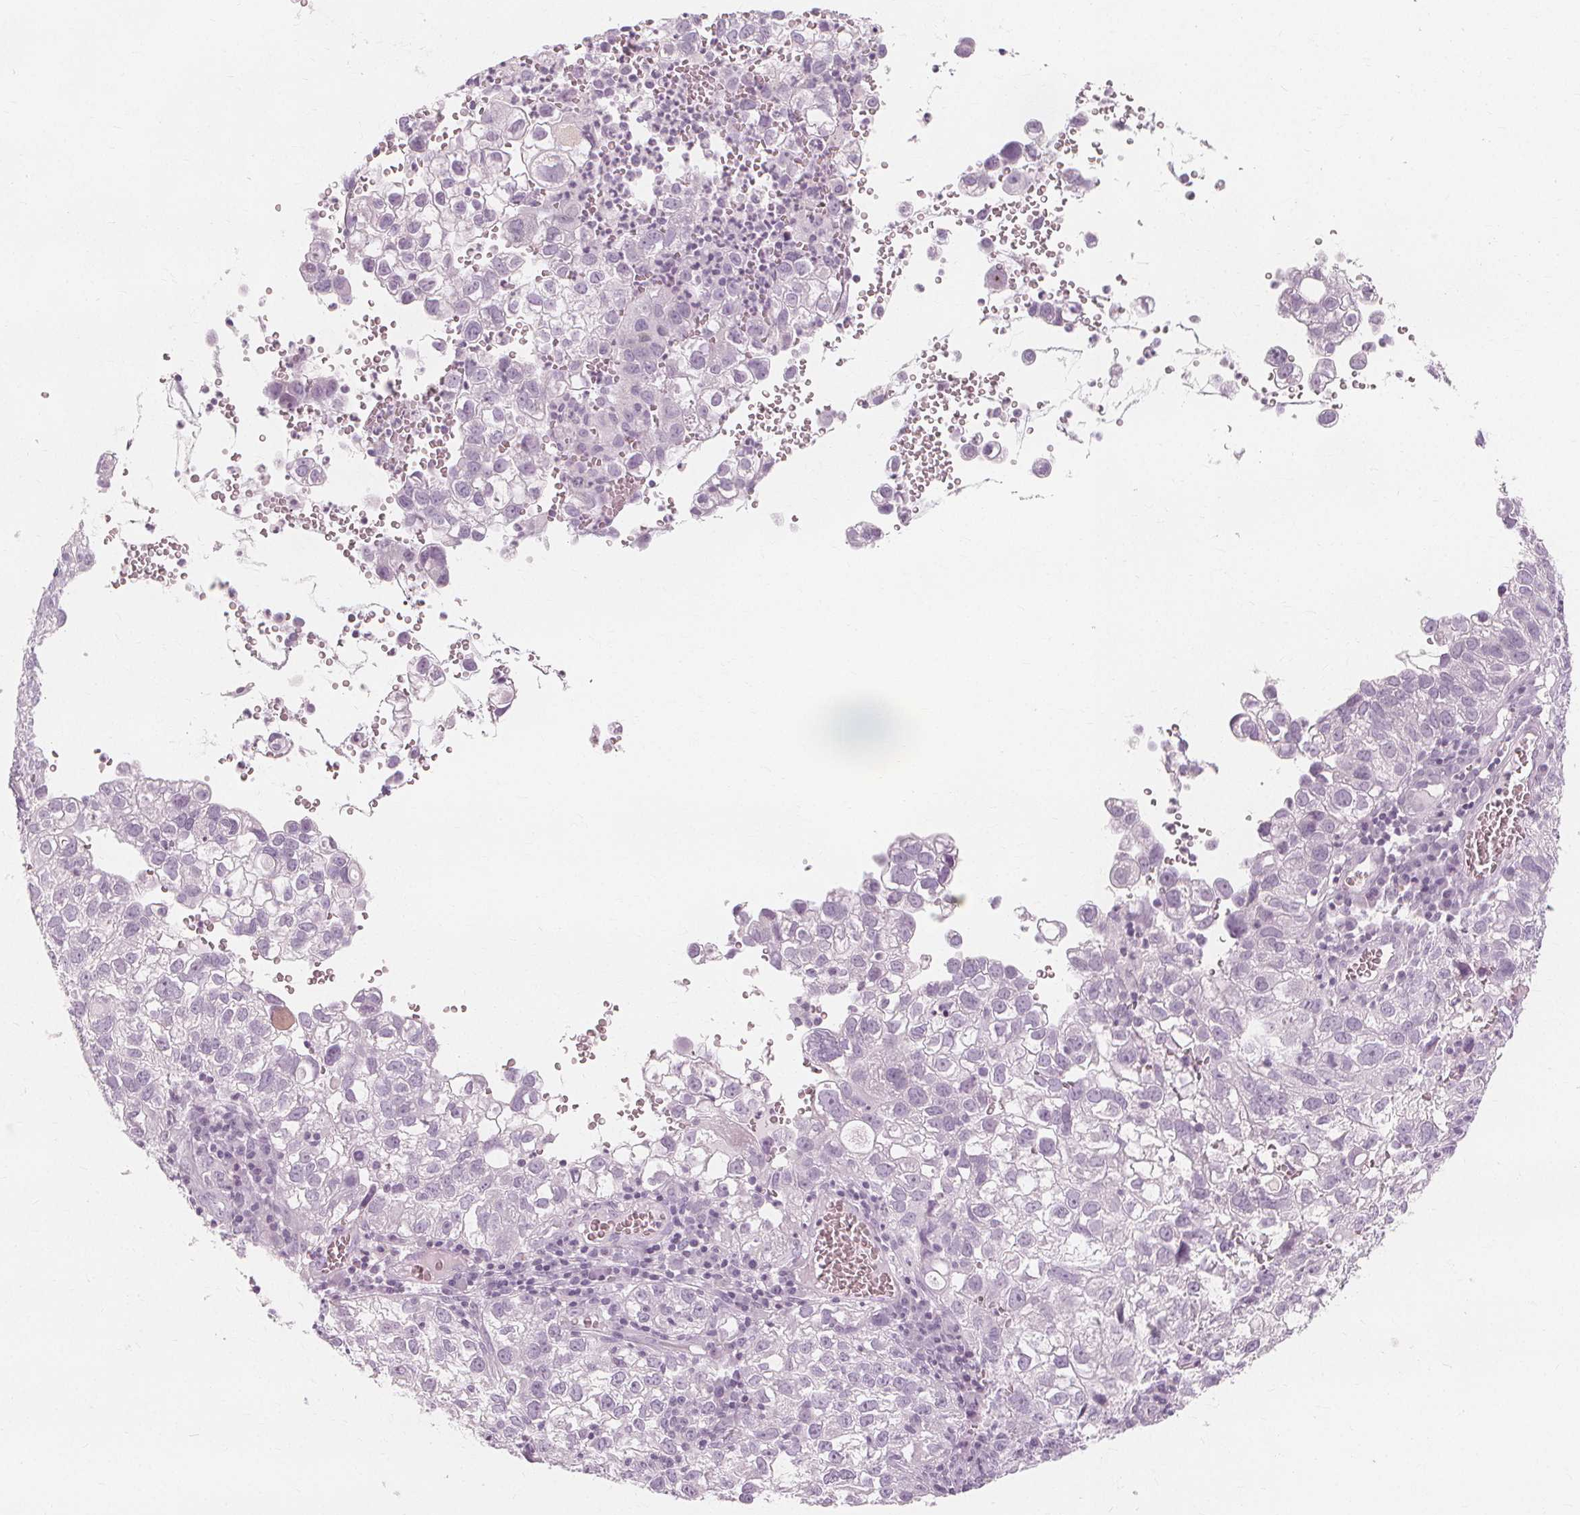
{"staining": {"intensity": "negative", "quantity": "none", "location": "none"}, "tissue": "cervical cancer", "cell_type": "Tumor cells", "image_type": "cancer", "snomed": [{"axis": "morphology", "description": "Squamous cell carcinoma, NOS"}, {"axis": "topography", "description": "Cervix"}], "caption": "This histopathology image is of cervical cancer stained with immunohistochemistry to label a protein in brown with the nuclei are counter-stained blue. There is no positivity in tumor cells.", "gene": "TFF1", "patient": {"sex": "female", "age": 55}}